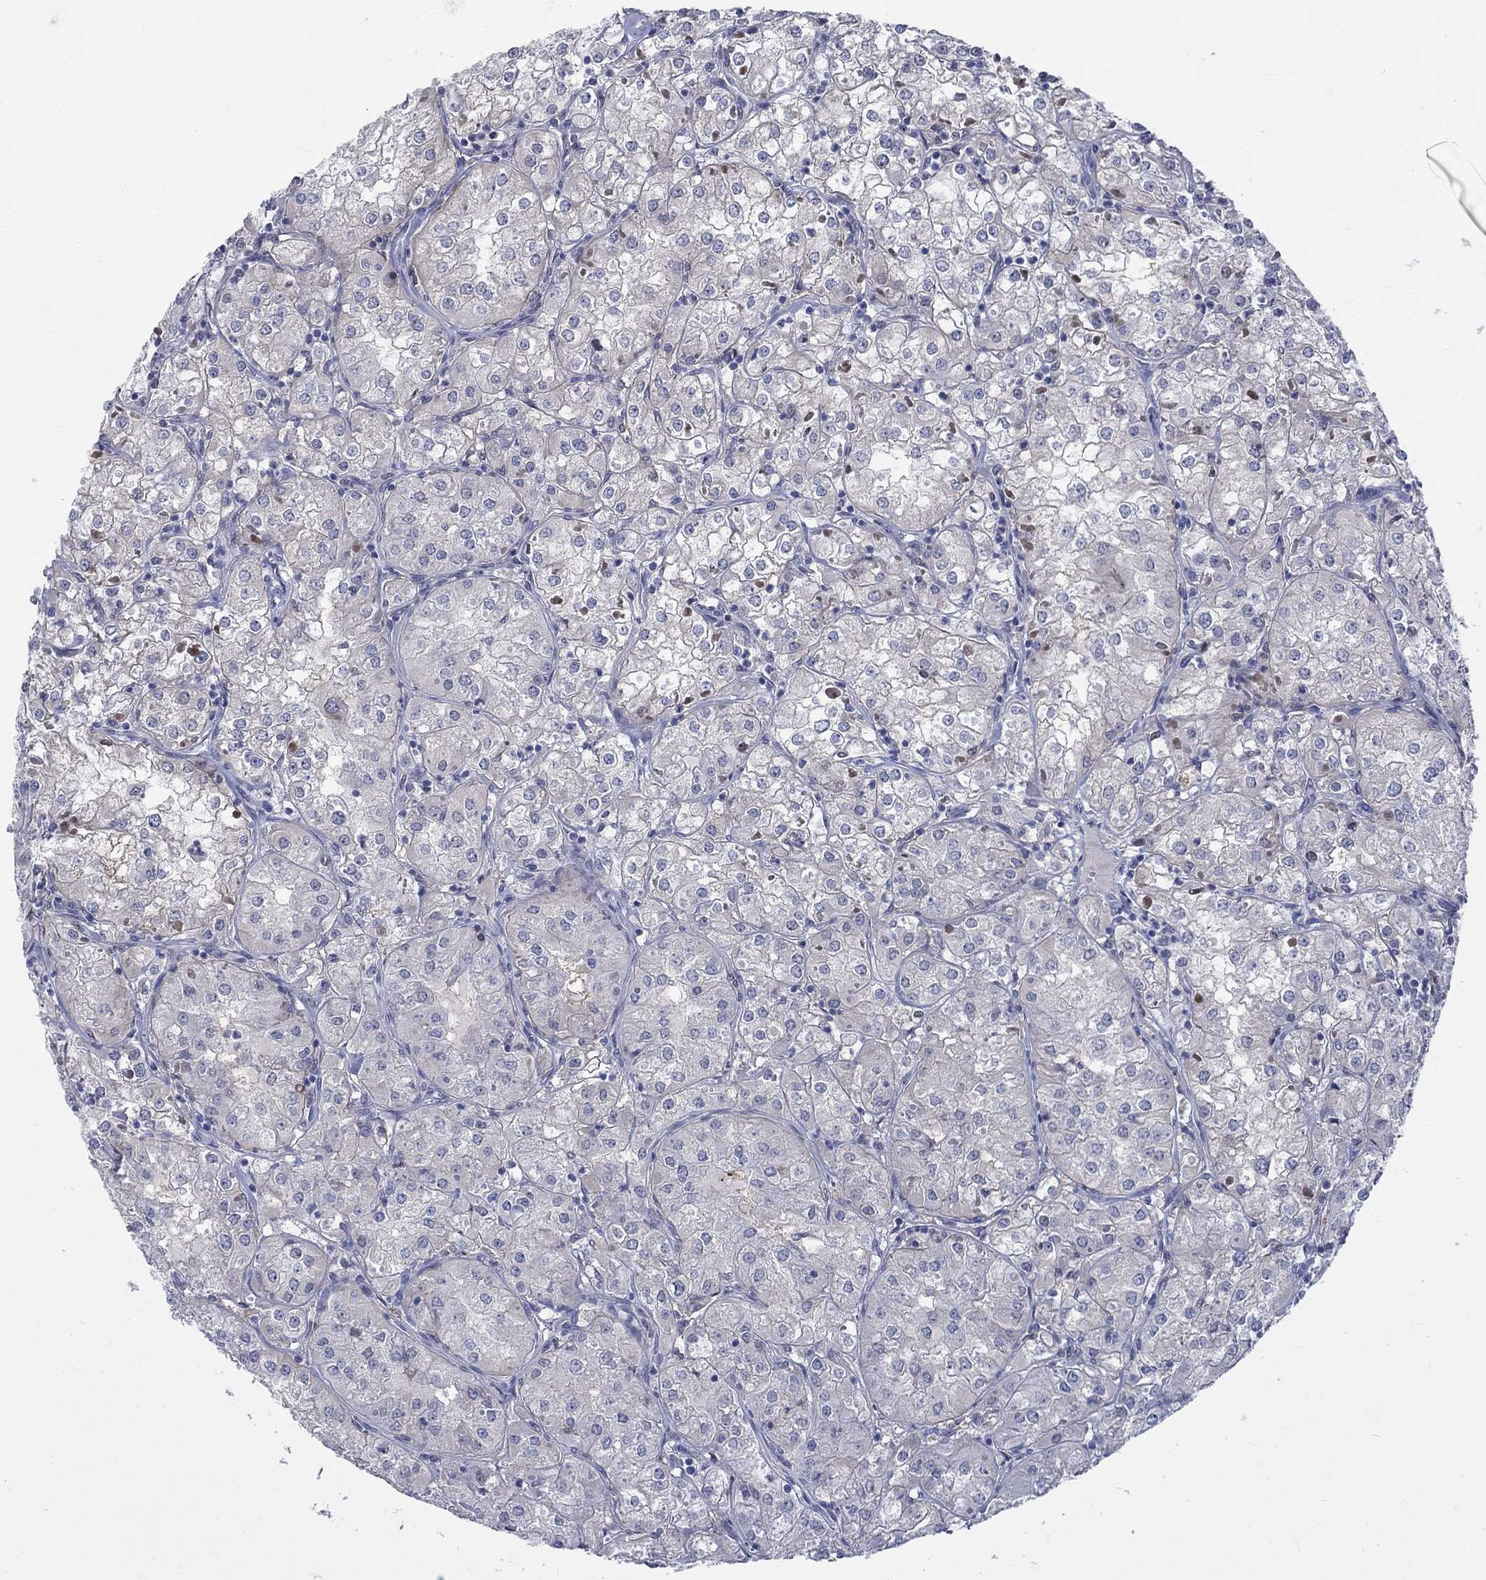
{"staining": {"intensity": "negative", "quantity": "none", "location": "none"}, "tissue": "renal cancer", "cell_type": "Tumor cells", "image_type": "cancer", "snomed": [{"axis": "morphology", "description": "Adenocarcinoma, NOS"}, {"axis": "topography", "description": "Kidney"}], "caption": "The histopathology image reveals no staining of tumor cells in renal cancer (adenocarcinoma).", "gene": "EGFLAM", "patient": {"sex": "male", "age": 77}}